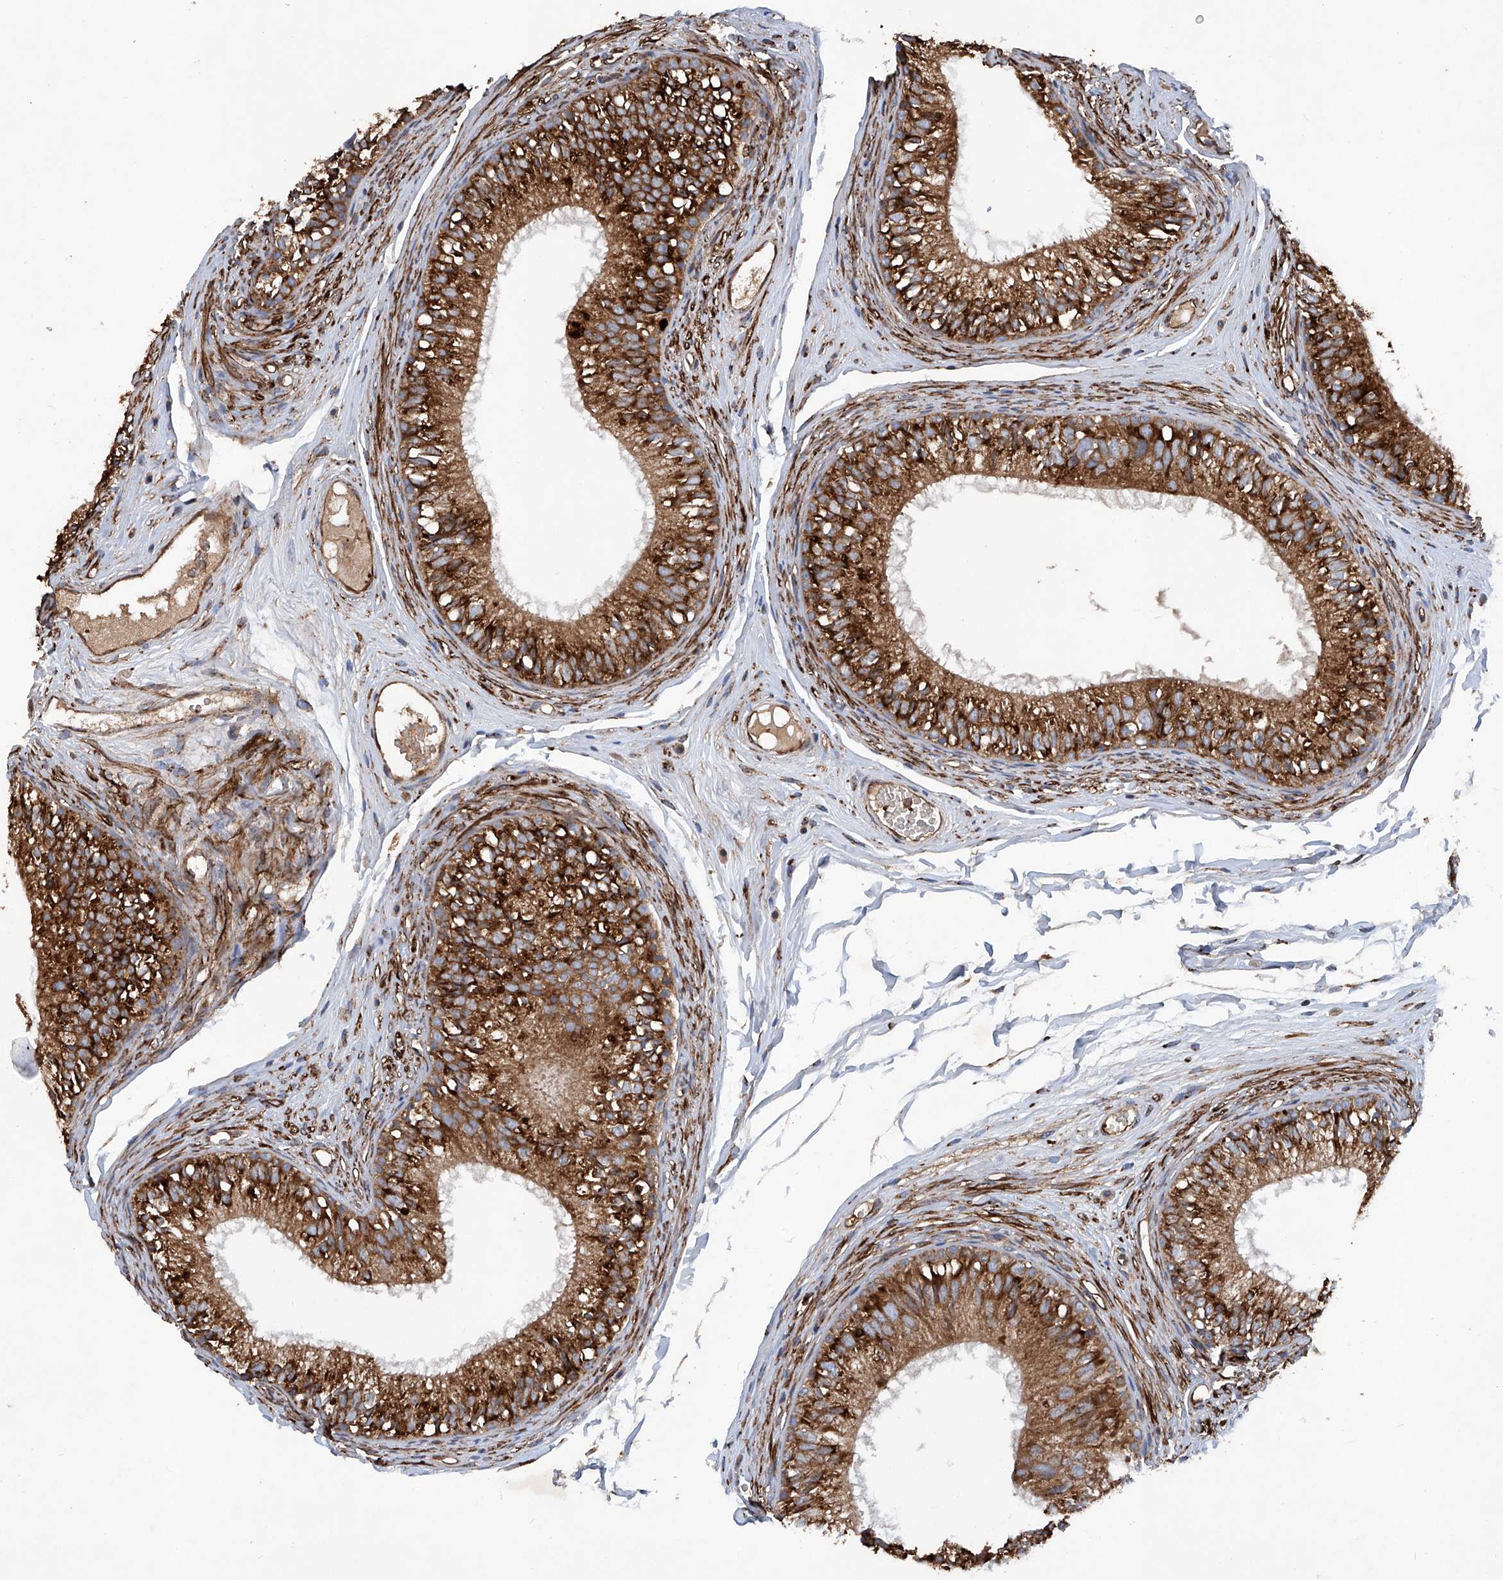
{"staining": {"intensity": "strong", "quantity": ">75%", "location": "cytoplasmic/membranous"}, "tissue": "epididymis", "cell_type": "Glandular cells", "image_type": "normal", "snomed": [{"axis": "morphology", "description": "Normal tissue, NOS"}, {"axis": "morphology", "description": "Seminoma in situ"}, {"axis": "topography", "description": "Testis"}, {"axis": "topography", "description": "Epididymis"}], "caption": "Brown immunohistochemical staining in benign human epididymis shows strong cytoplasmic/membranous expression in approximately >75% of glandular cells.", "gene": "ASCC3", "patient": {"sex": "male", "age": 28}}